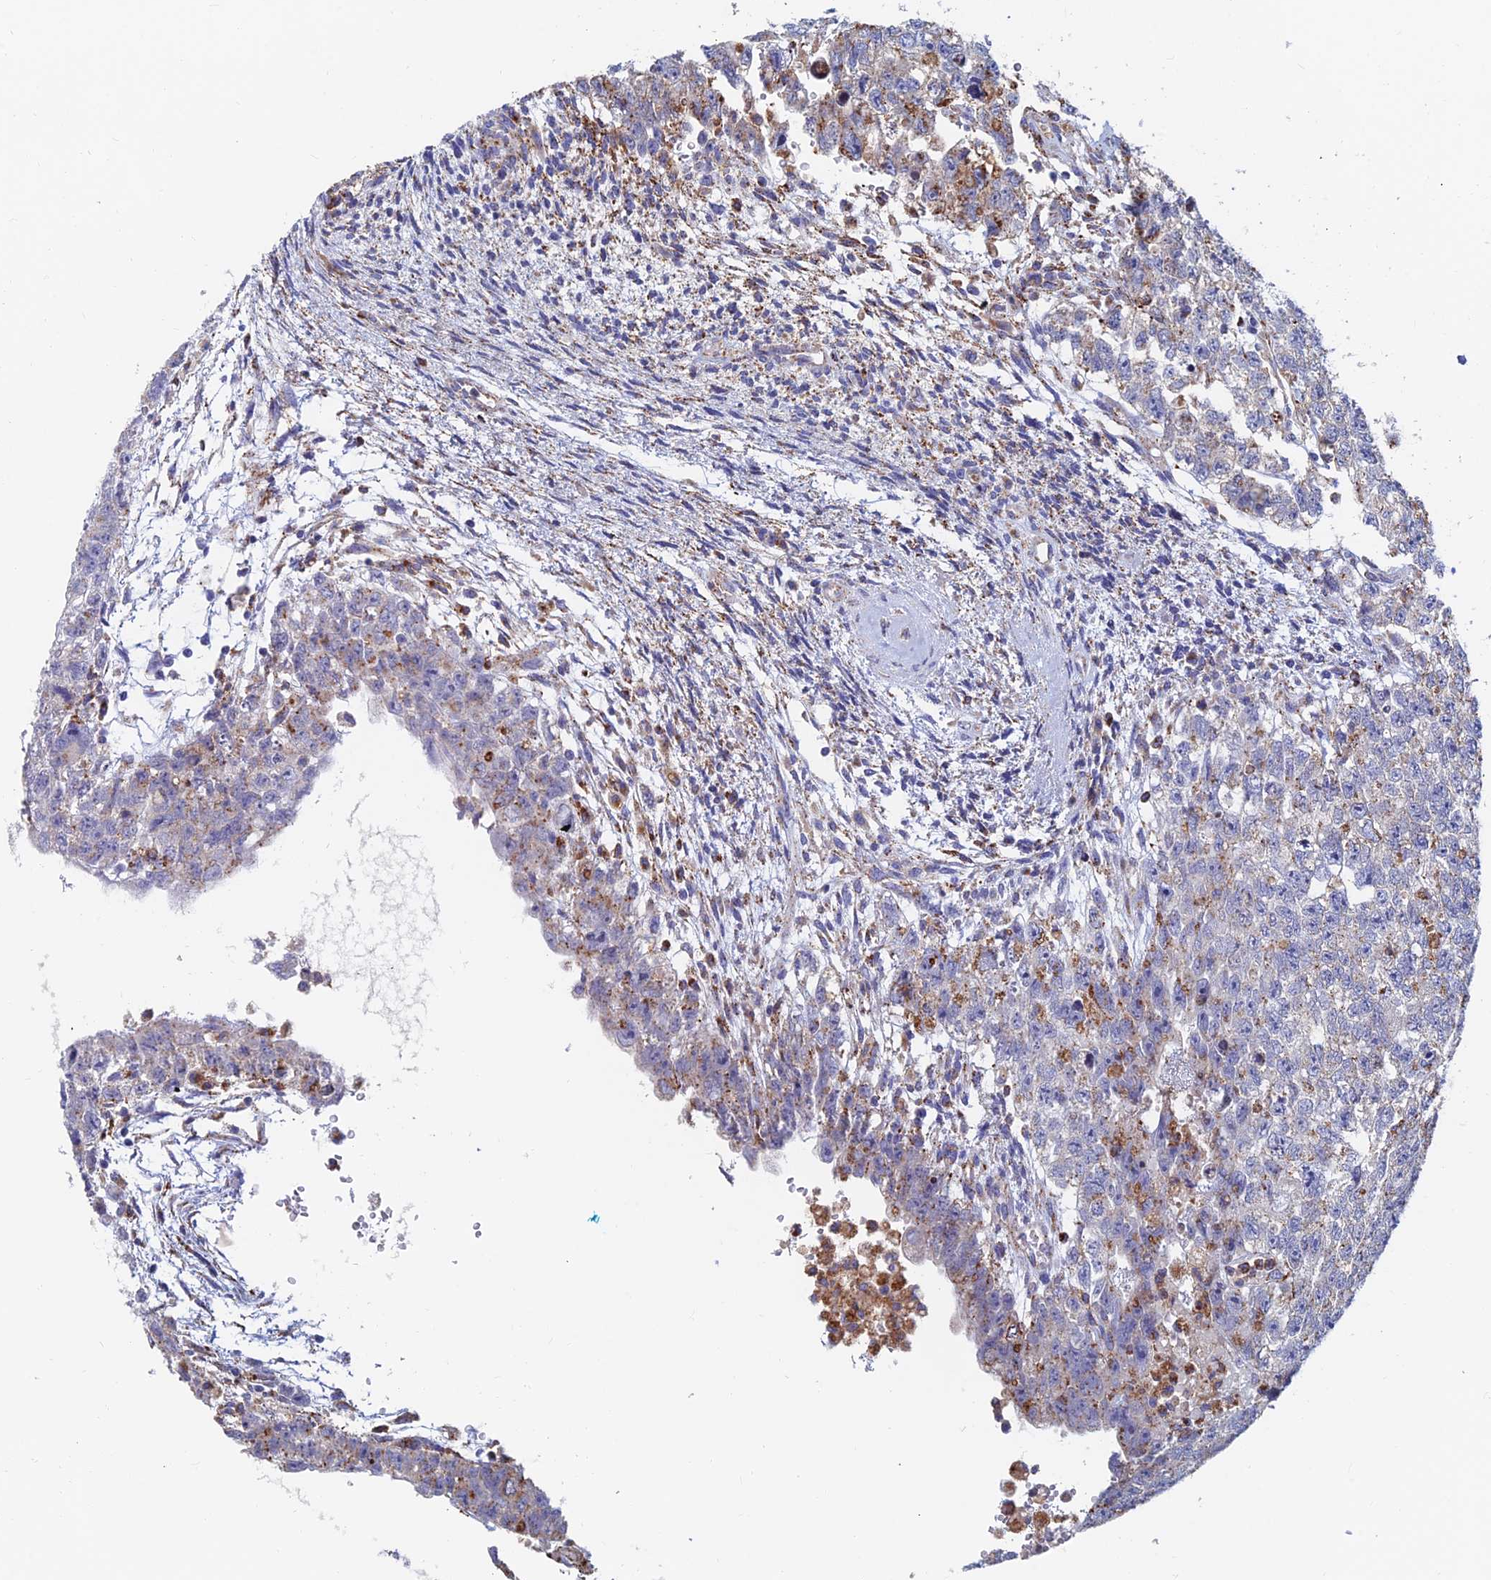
{"staining": {"intensity": "moderate", "quantity": "25%-75%", "location": "cytoplasmic/membranous"}, "tissue": "testis cancer", "cell_type": "Tumor cells", "image_type": "cancer", "snomed": [{"axis": "morphology", "description": "Carcinoma, Embryonal, NOS"}, {"axis": "topography", "description": "Testis"}], "caption": "Human embryonal carcinoma (testis) stained for a protein (brown) exhibits moderate cytoplasmic/membranous positive expression in approximately 25%-75% of tumor cells.", "gene": "SPNS1", "patient": {"sex": "male", "age": 26}}